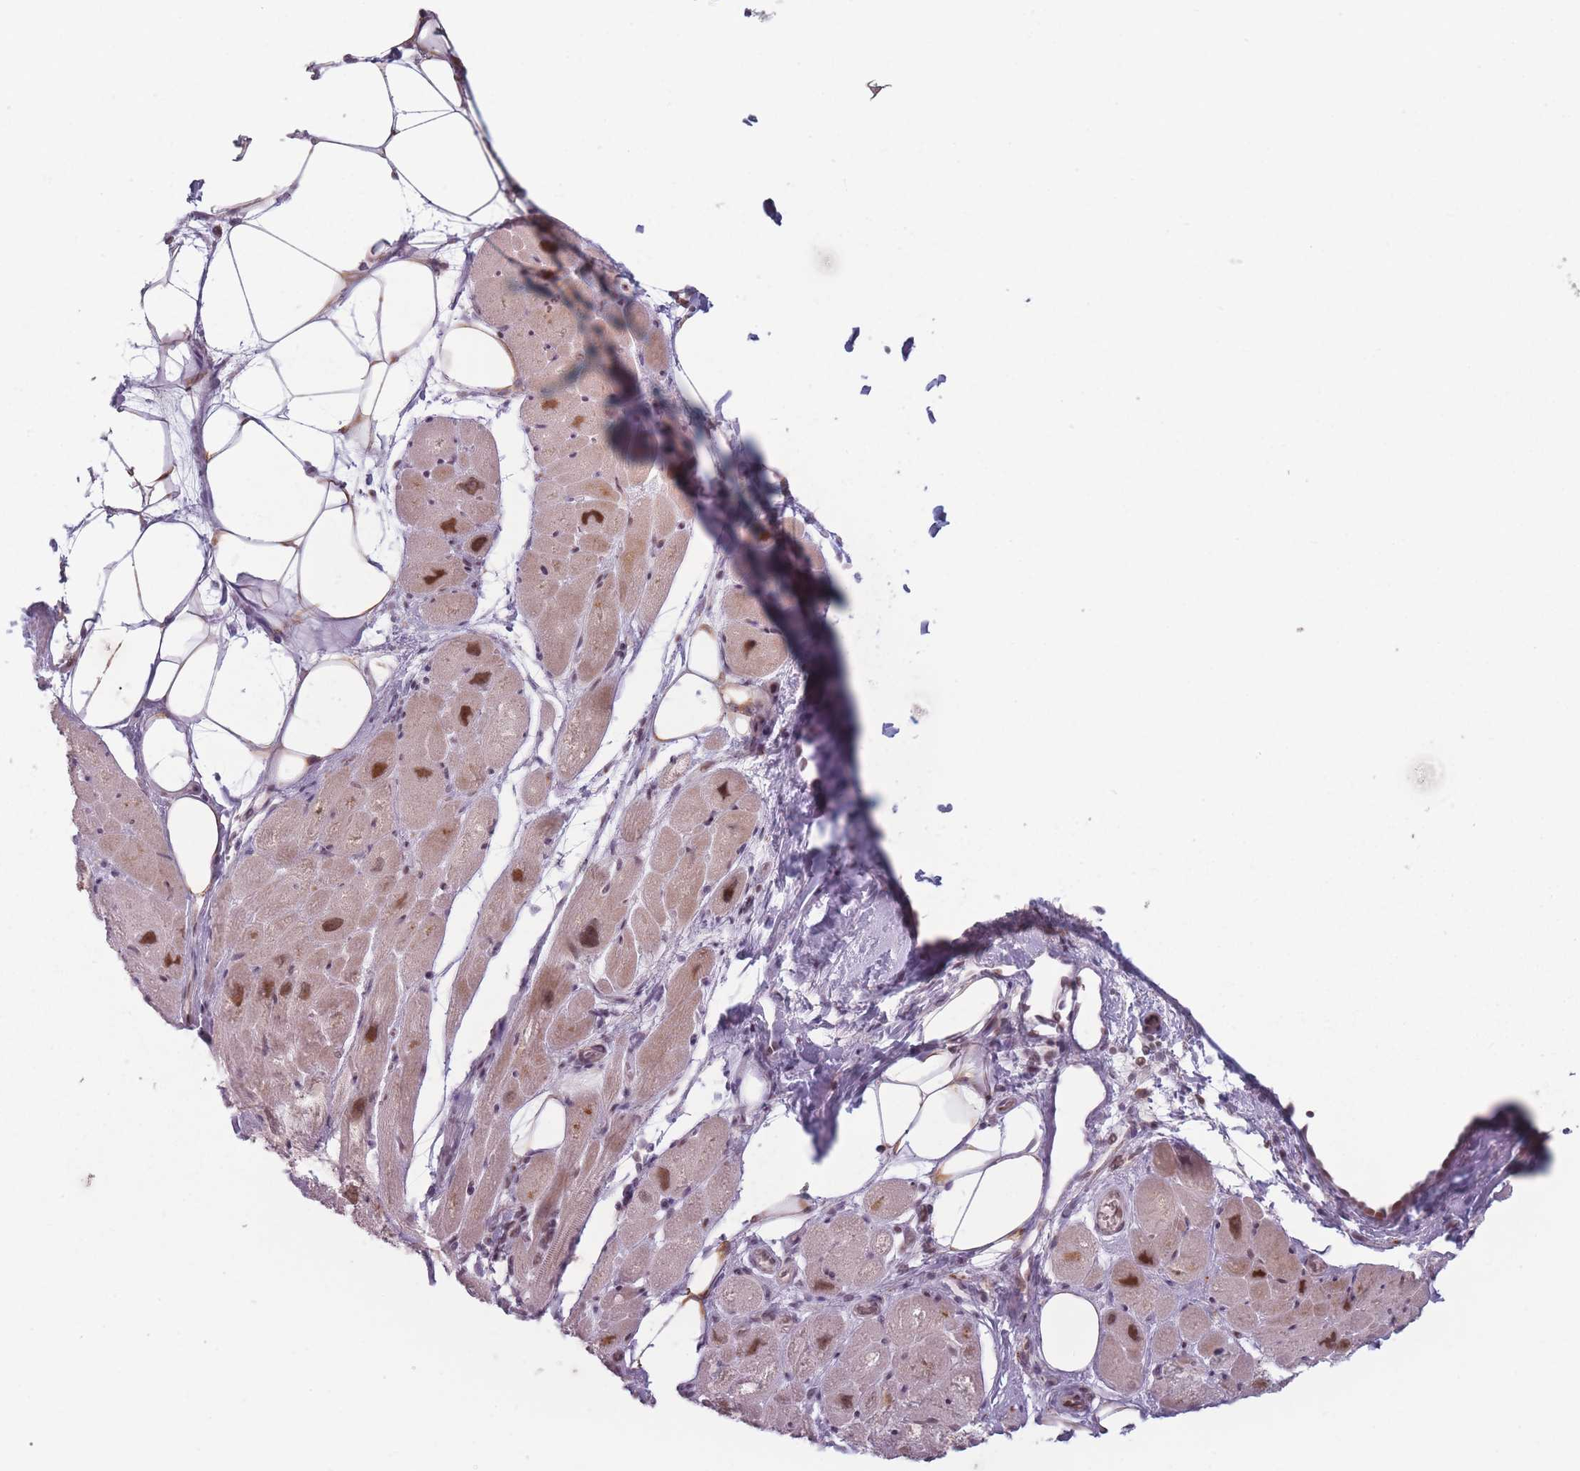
{"staining": {"intensity": "moderate", "quantity": "<25%", "location": "cytoplasmic/membranous,nuclear"}, "tissue": "heart muscle", "cell_type": "Cardiomyocytes", "image_type": "normal", "snomed": [{"axis": "morphology", "description": "Normal tissue, NOS"}, {"axis": "topography", "description": "Heart"}], "caption": "Brown immunohistochemical staining in normal heart muscle exhibits moderate cytoplasmic/membranous,nuclear staining in about <25% of cardiomyocytes.", "gene": "OR10C1", "patient": {"sex": "male", "age": 50}}